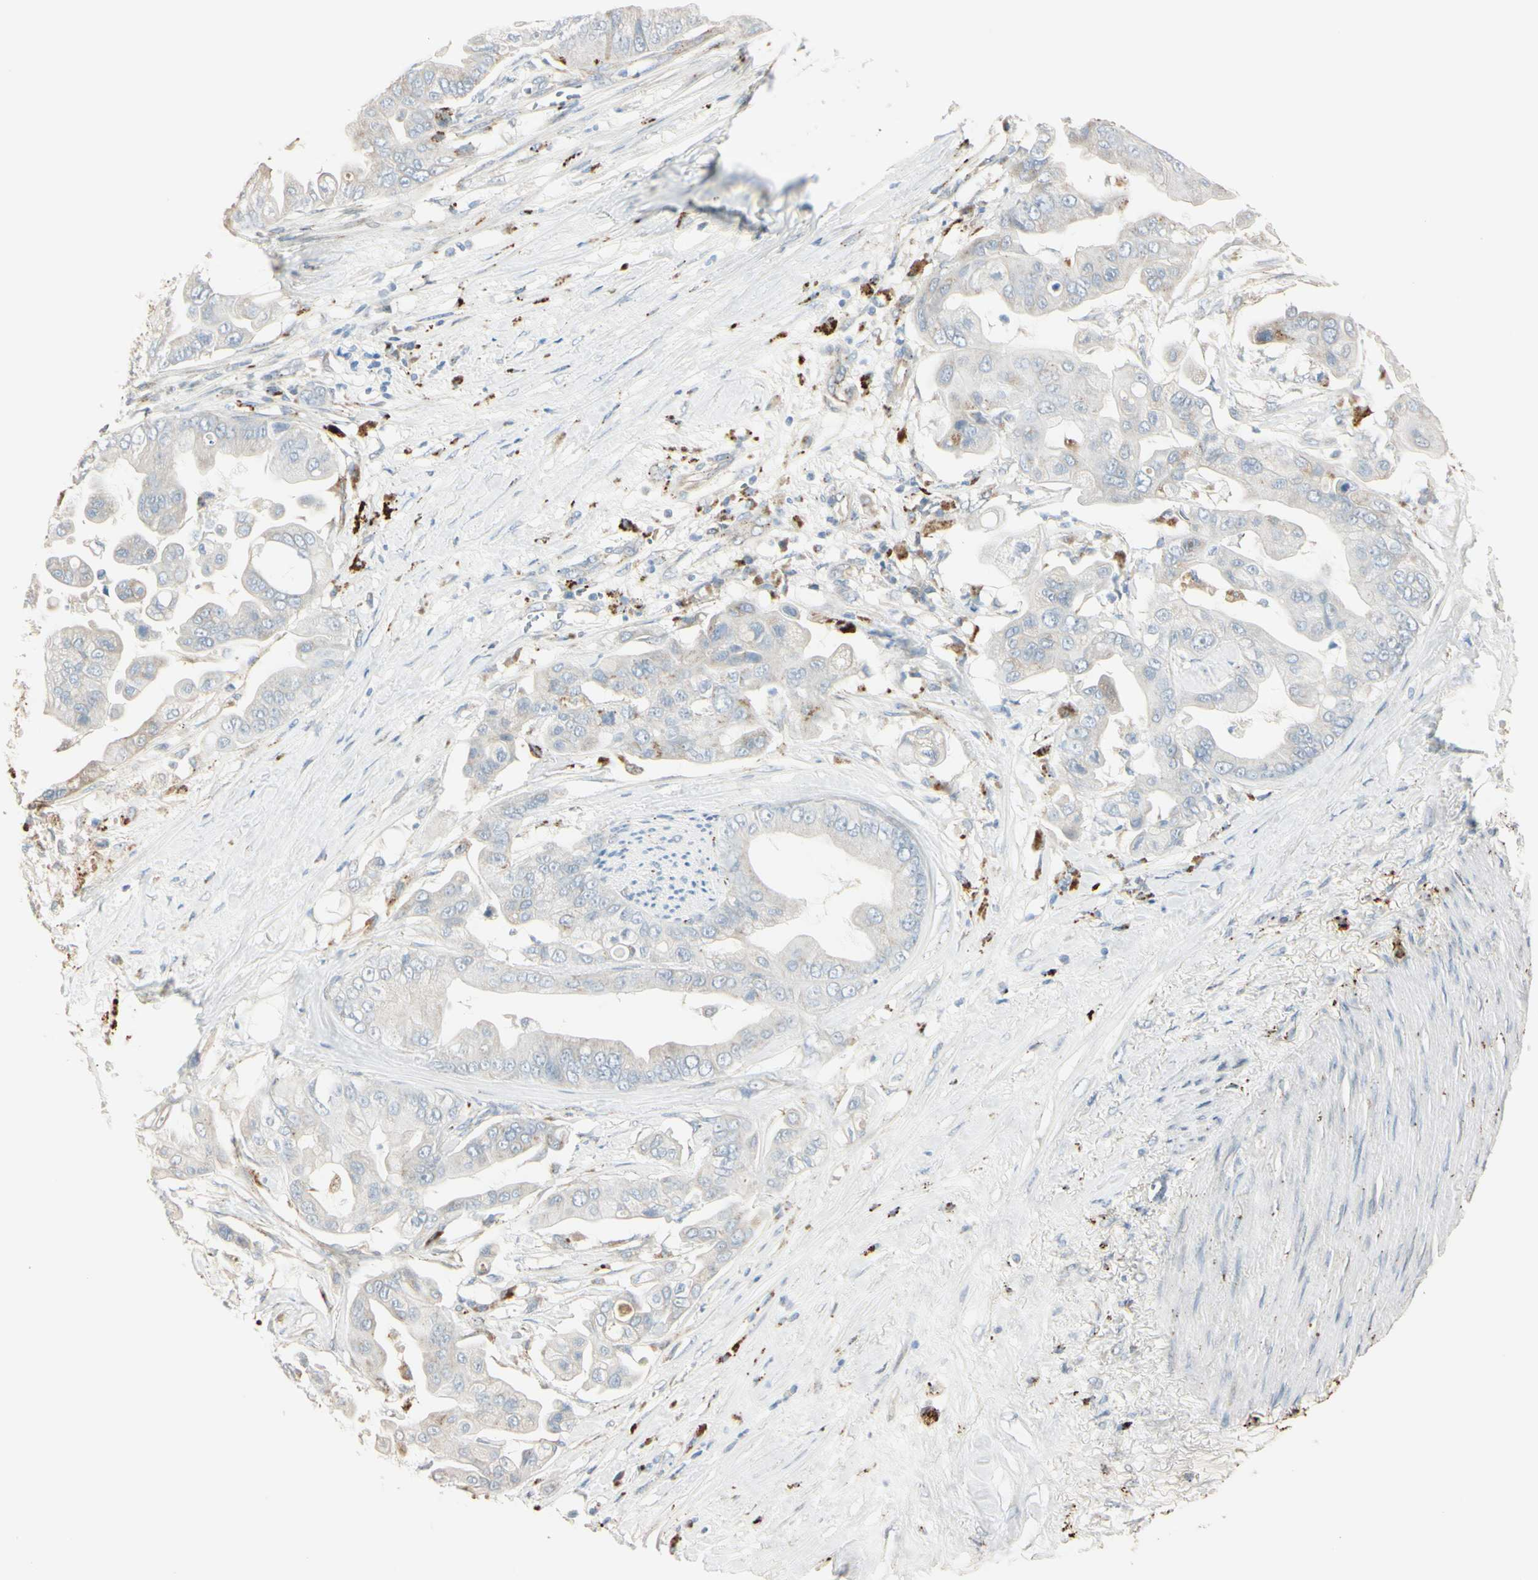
{"staining": {"intensity": "negative", "quantity": "none", "location": "none"}, "tissue": "pancreatic cancer", "cell_type": "Tumor cells", "image_type": "cancer", "snomed": [{"axis": "morphology", "description": "Adenocarcinoma, NOS"}, {"axis": "topography", "description": "Pancreas"}], "caption": "DAB immunohistochemical staining of human pancreatic adenocarcinoma exhibits no significant expression in tumor cells. Nuclei are stained in blue.", "gene": "ANGPTL1", "patient": {"sex": "female", "age": 75}}